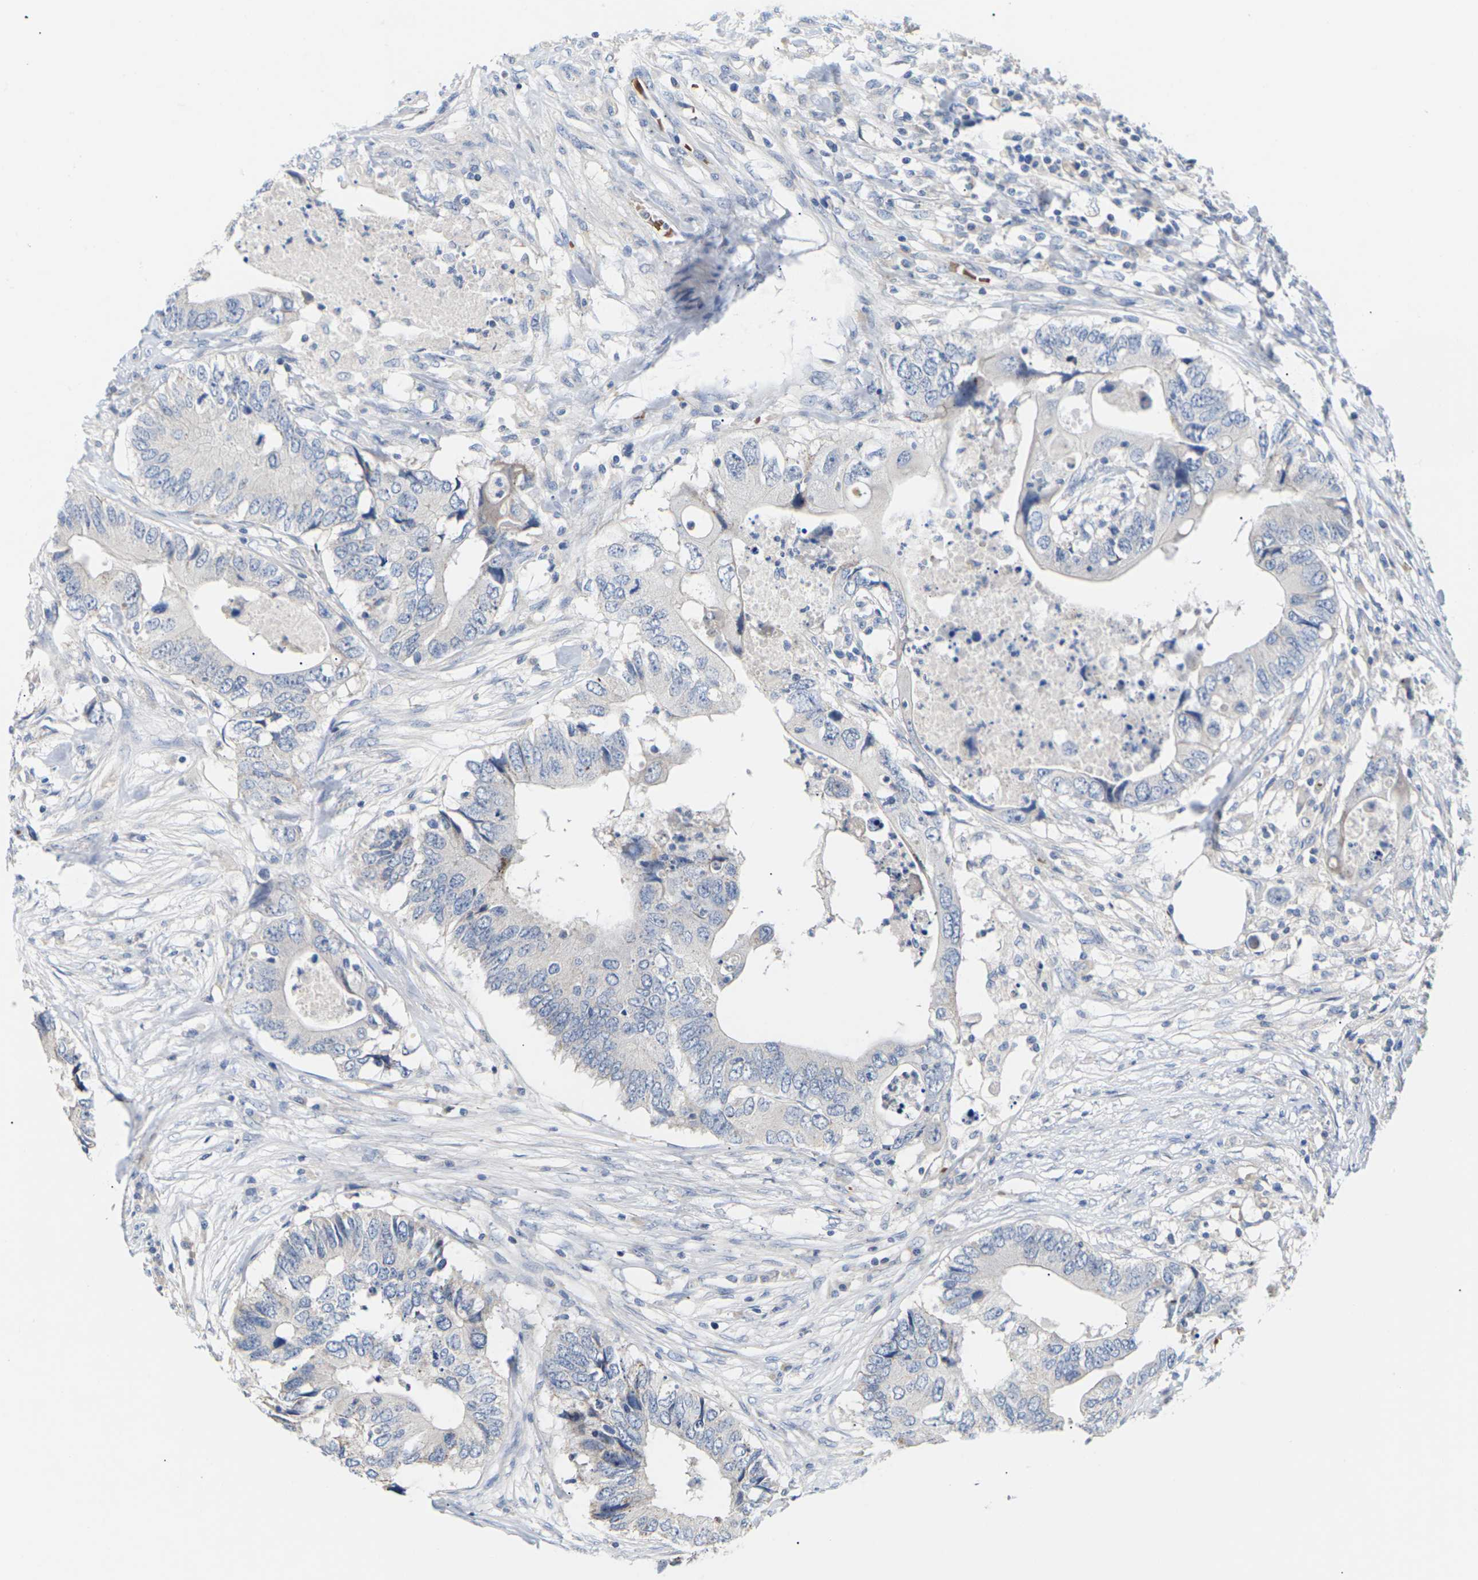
{"staining": {"intensity": "negative", "quantity": "none", "location": "none"}, "tissue": "colorectal cancer", "cell_type": "Tumor cells", "image_type": "cancer", "snomed": [{"axis": "morphology", "description": "Adenocarcinoma, NOS"}, {"axis": "topography", "description": "Colon"}], "caption": "A high-resolution micrograph shows IHC staining of colorectal cancer (adenocarcinoma), which shows no significant positivity in tumor cells.", "gene": "TMCO4", "patient": {"sex": "male", "age": 71}}